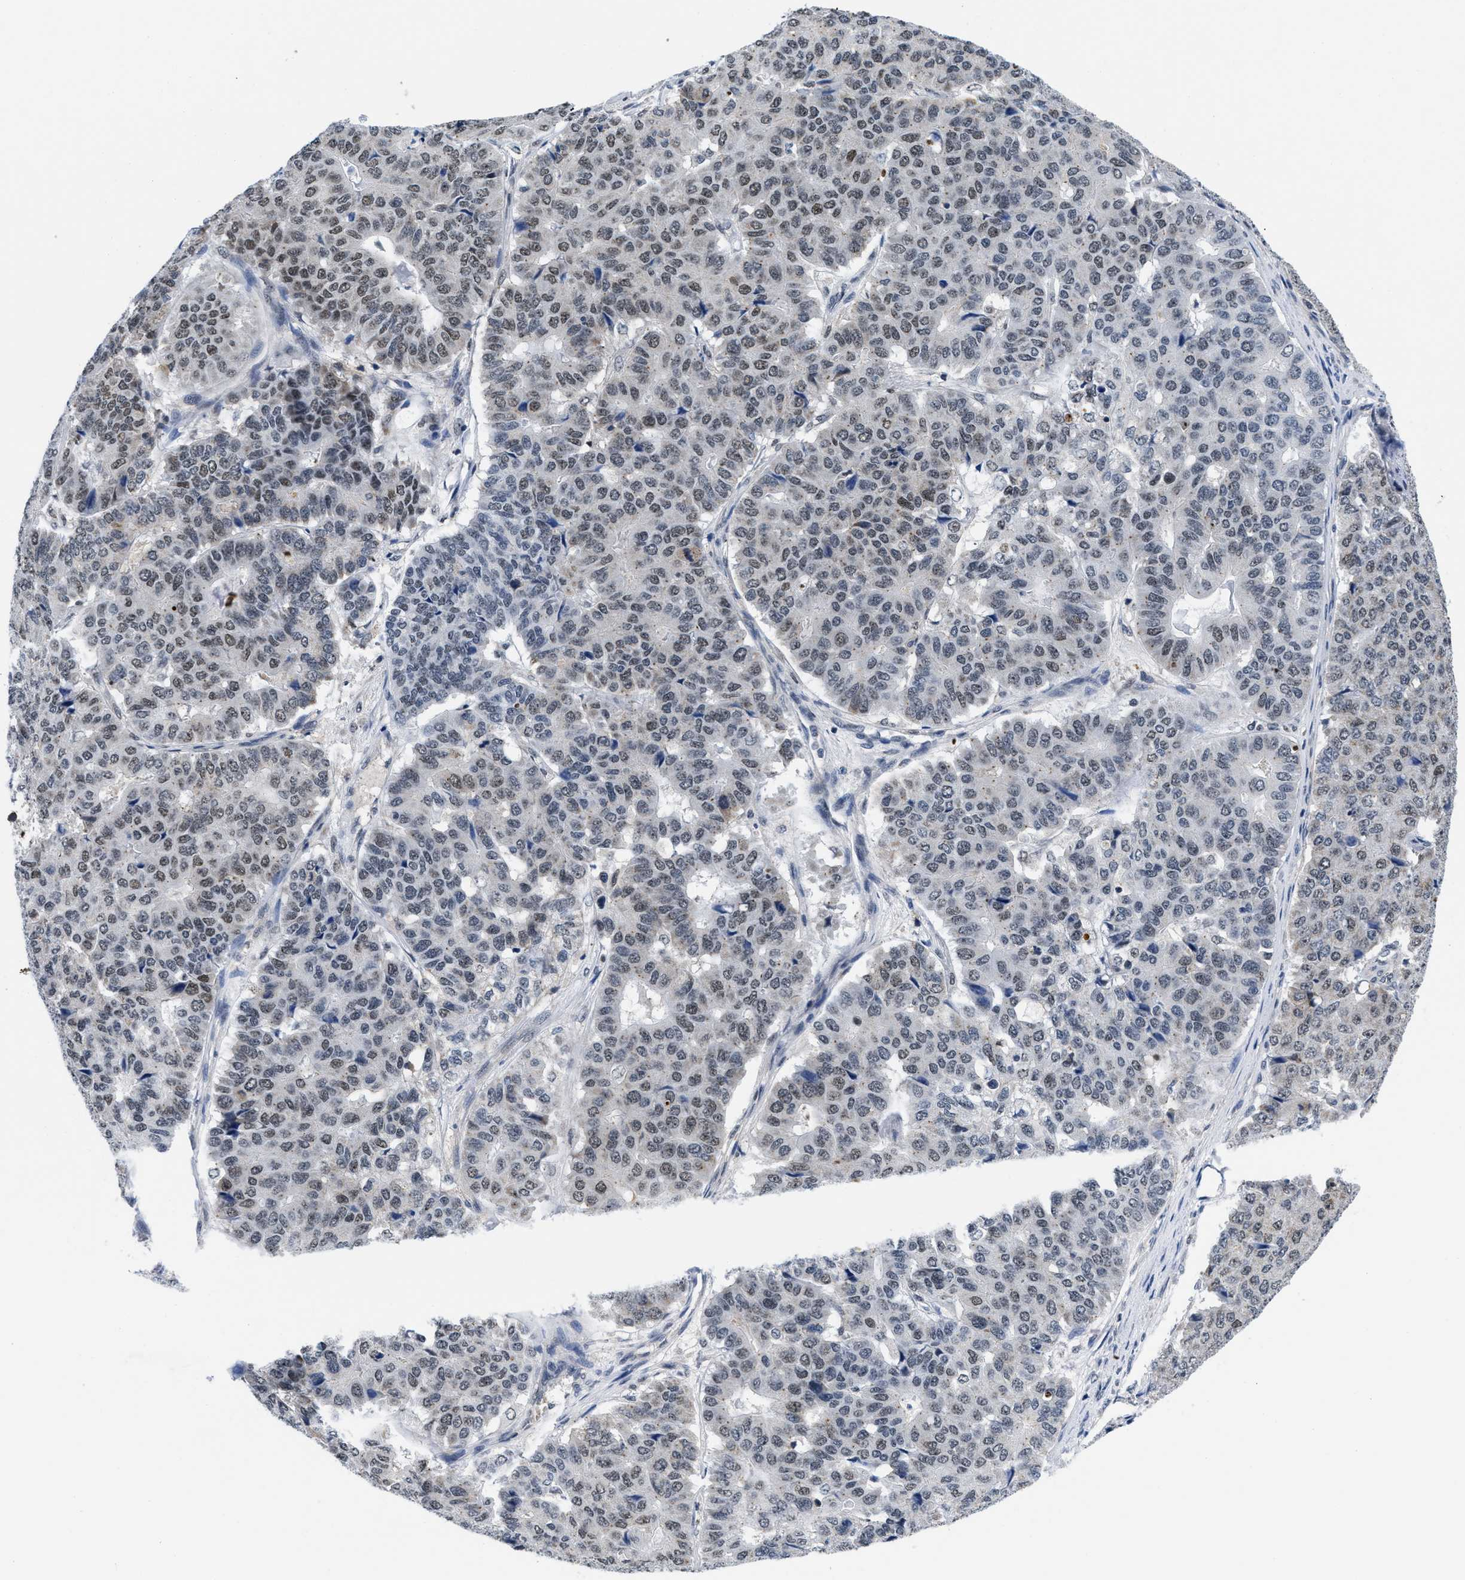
{"staining": {"intensity": "weak", "quantity": ">75%", "location": "nuclear"}, "tissue": "pancreatic cancer", "cell_type": "Tumor cells", "image_type": "cancer", "snomed": [{"axis": "morphology", "description": "Adenocarcinoma, NOS"}, {"axis": "topography", "description": "Pancreas"}], "caption": "Immunohistochemical staining of human pancreatic cancer displays low levels of weak nuclear expression in approximately >75% of tumor cells.", "gene": "PITHD1", "patient": {"sex": "male", "age": 50}}